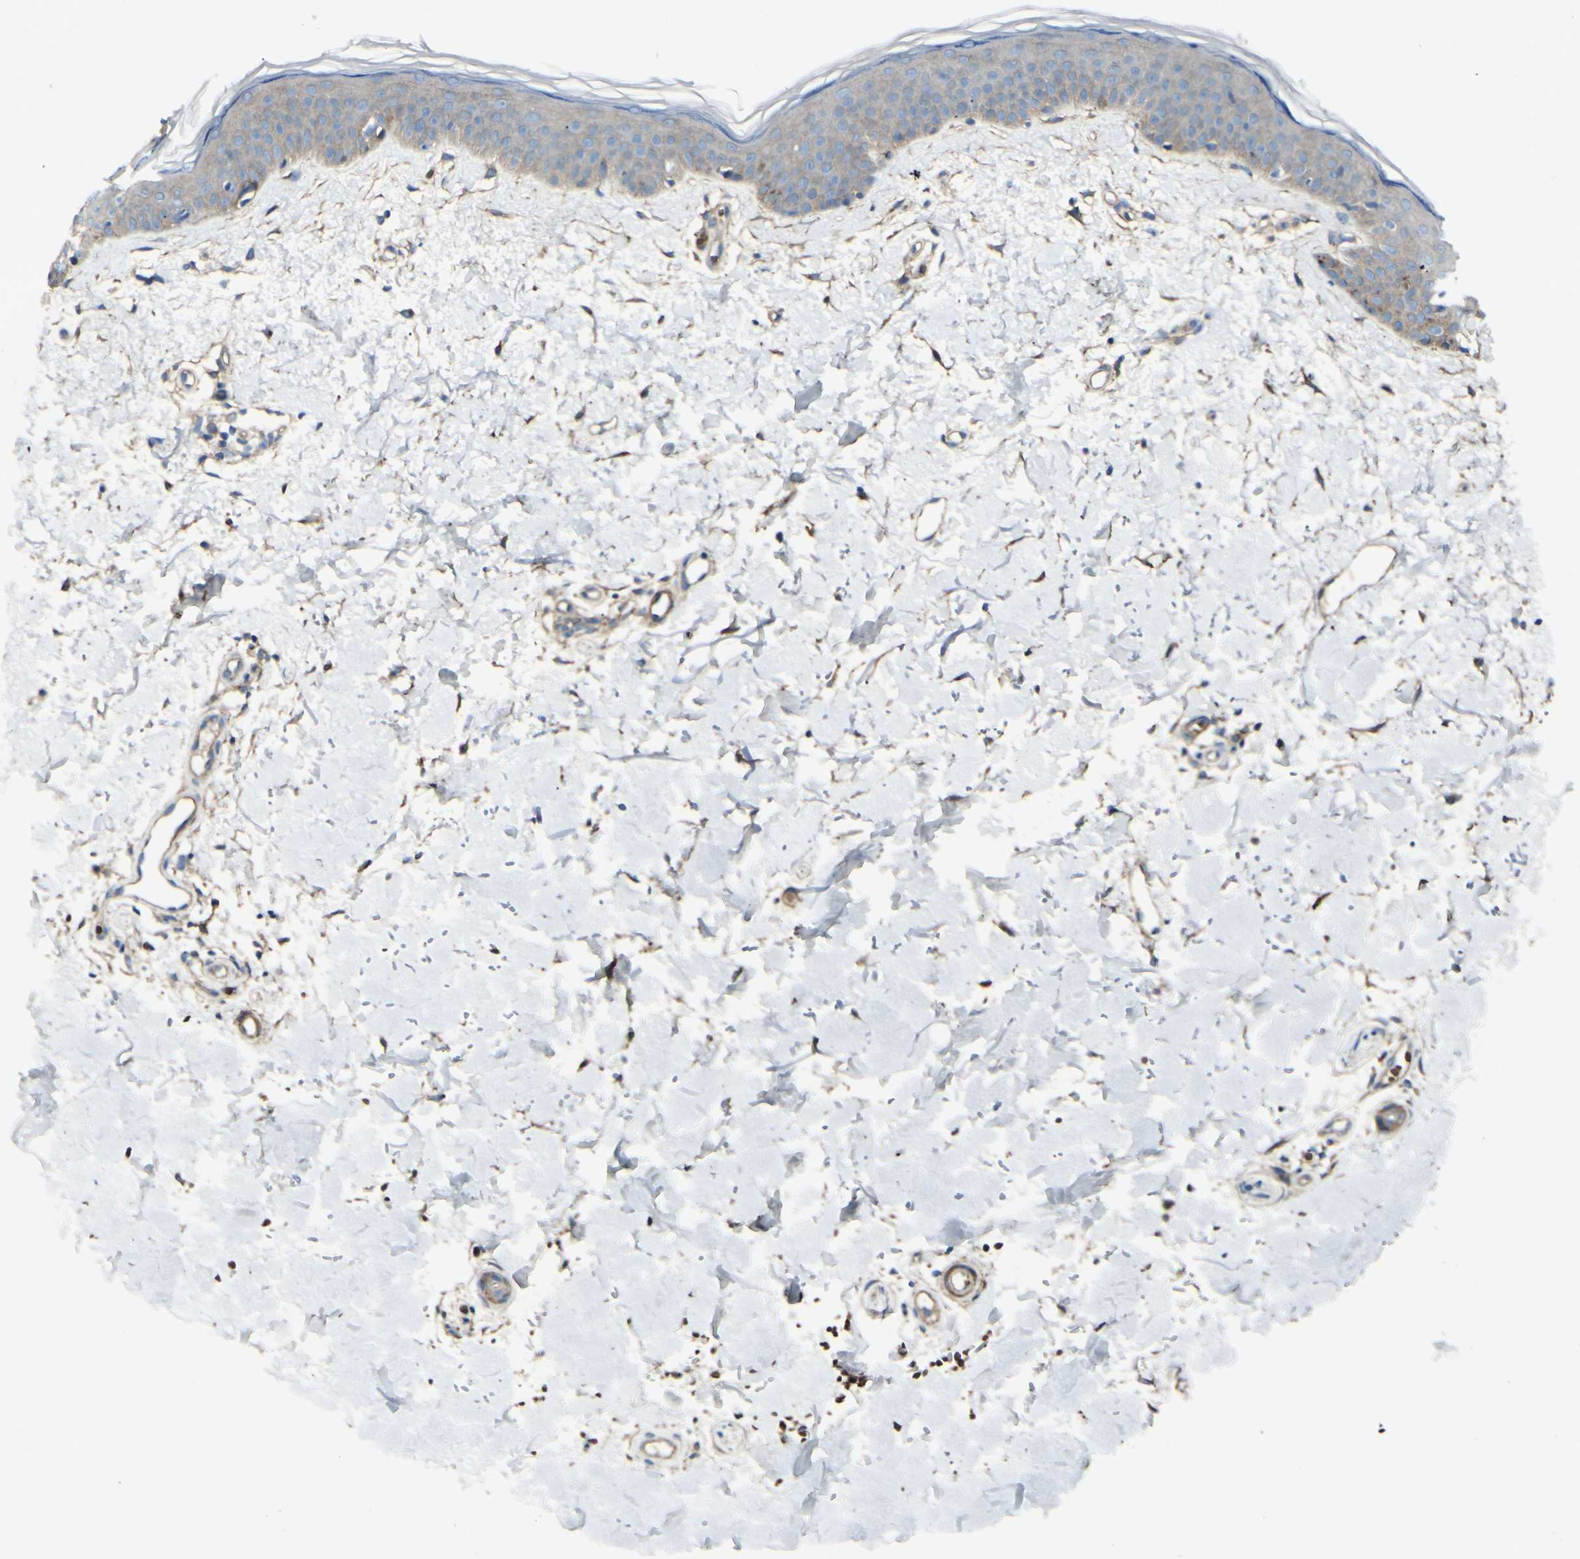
{"staining": {"intensity": "moderate", "quantity": ">75%", "location": "cytoplasmic/membranous"}, "tissue": "skin", "cell_type": "Fibroblasts", "image_type": "normal", "snomed": [{"axis": "morphology", "description": "Normal tissue, NOS"}, {"axis": "topography", "description": "Skin"}], "caption": "Protein analysis of unremarkable skin reveals moderate cytoplasmic/membranous staining in about >75% of fibroblasts.", "gene": "PCDHGA10", "patient": {"sex": "female", "age": 56}}